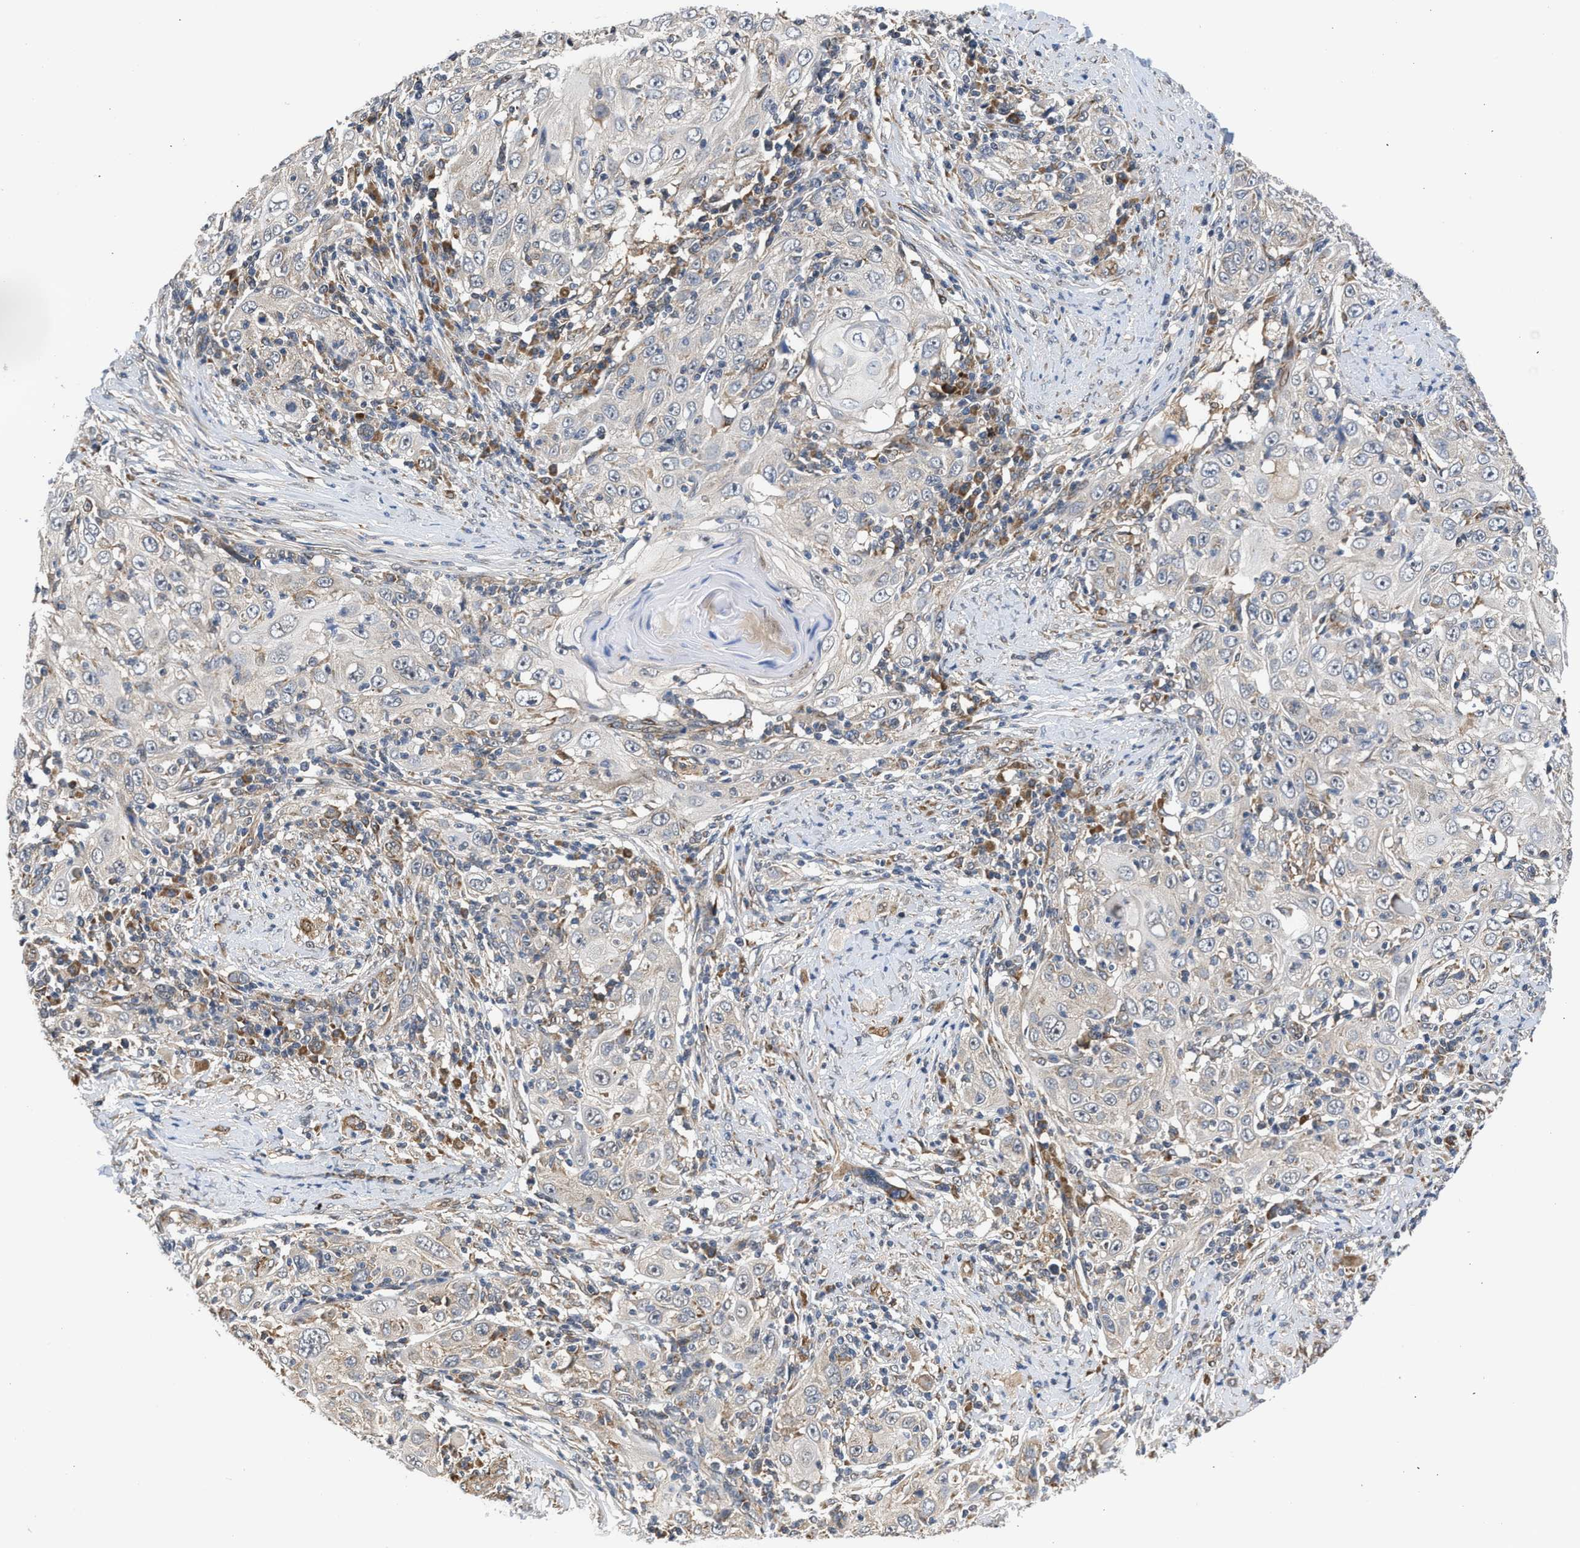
{"staining": {"intensity": "negative", "quantity": "none", "location": "none"}, "tissue": "skin cancer", "cell_type": "Tumor cells", "image_type": "cancer", "snomed": [{"axis": "morphology", "description": "Squamous cell carcinoma, NOS"}, {"axis": "topography", "description": "Skin"}], "caption": "Squamous cell carcinoma (skin) was stained to show a protein in brown. There is no significant staining in tumor cells. (DAB immunohistochemistry, high magnification).", "gene": "POLG2", "patient": {"sex": "female", "age": 88}}